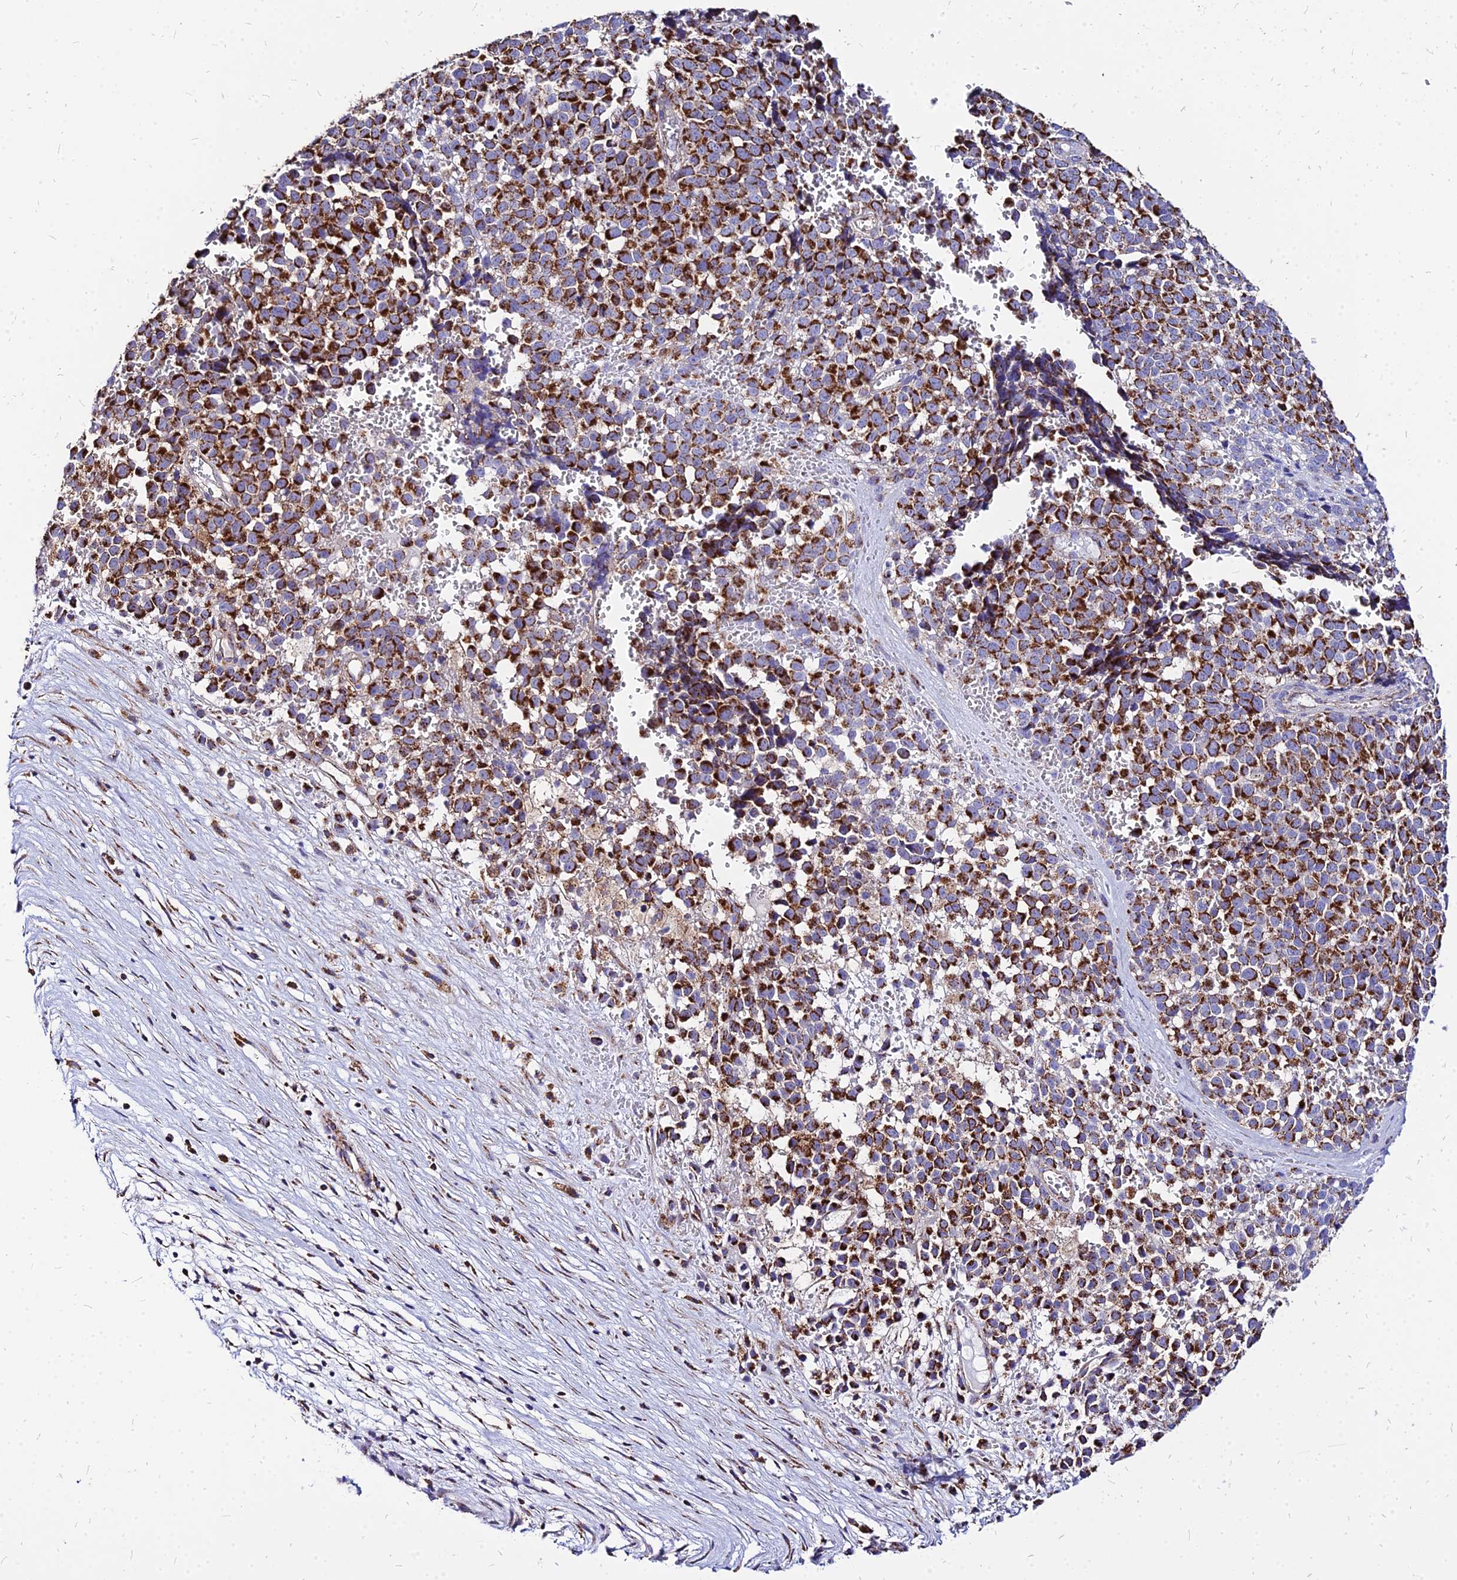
{"staining": {"intensity": "strong", "quantity": ">75%", "location": "cytoplasmic/membranous"}, "tissue": "melanoma", "cell_type": "Tumor cells", "image_type": "cancer", "snomed": [{"axis": "morphology", "description": "Malignant melanoma, NOS"}, {"axis": "topography", "description": "Nose, NOS"}], "caption": "Tumor cells display strong cytoplasmic/membranous positivity in about >75% of cells in melanoma.", "gene": "DLD", "patient": {"sex": "female", "age": 48}}